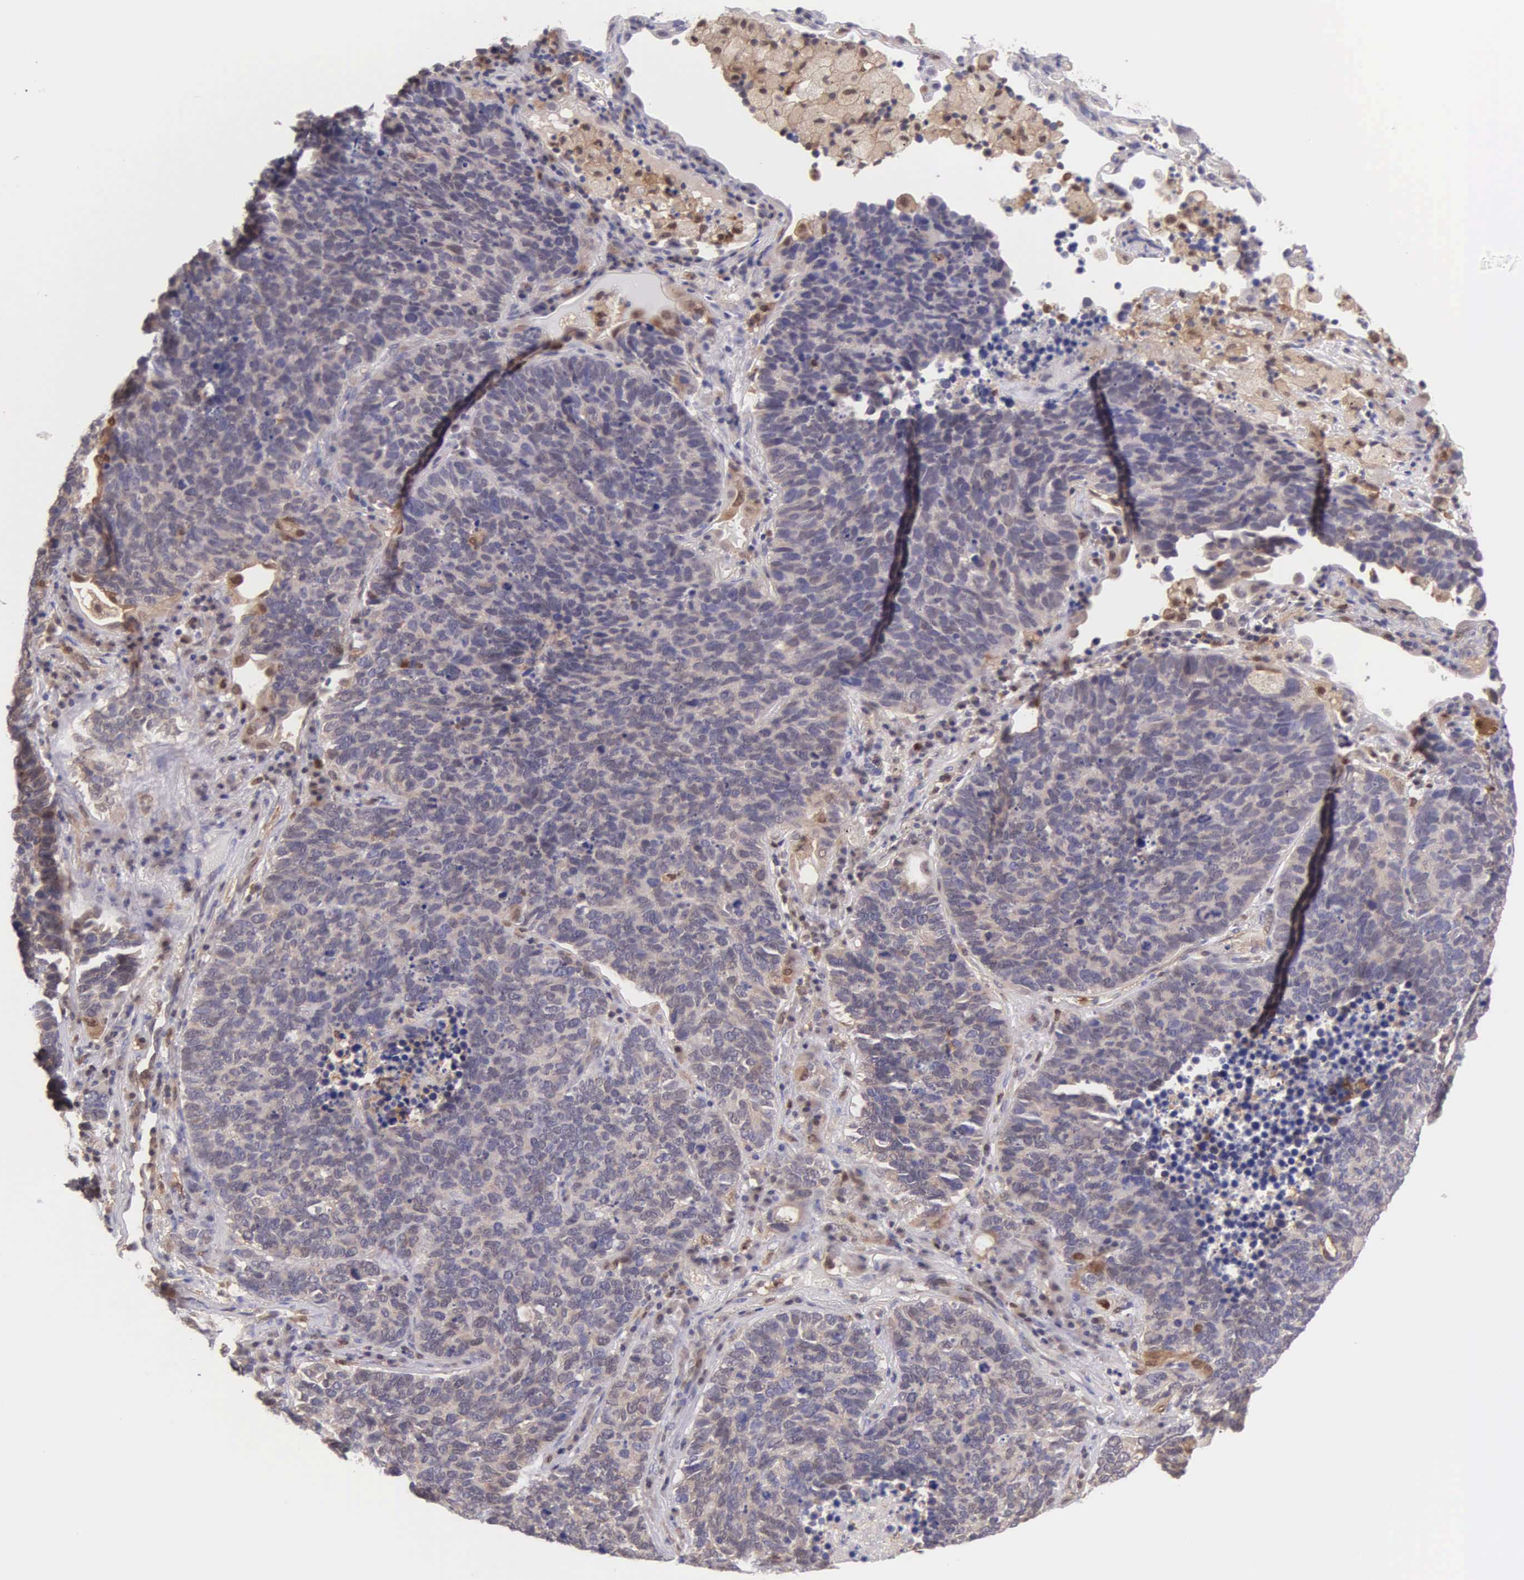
{"staining": {"intensity": "negative", "quantity": "none", "location": "none"}, "tissue": "lung cancer", "cell_type": "Tumor cells", "image_type": "cancer", "snomed": [{"axis": "morphology", "description": "Neoplasm, malignant, NOS"}, {"axis": "topography", "description": "Lung"}], "caption": "Immunohistochemistry of human lung cancer displays no expression in tumor cells.", "gene": "BID", "patient": {"sex": "female", "age": 75}}